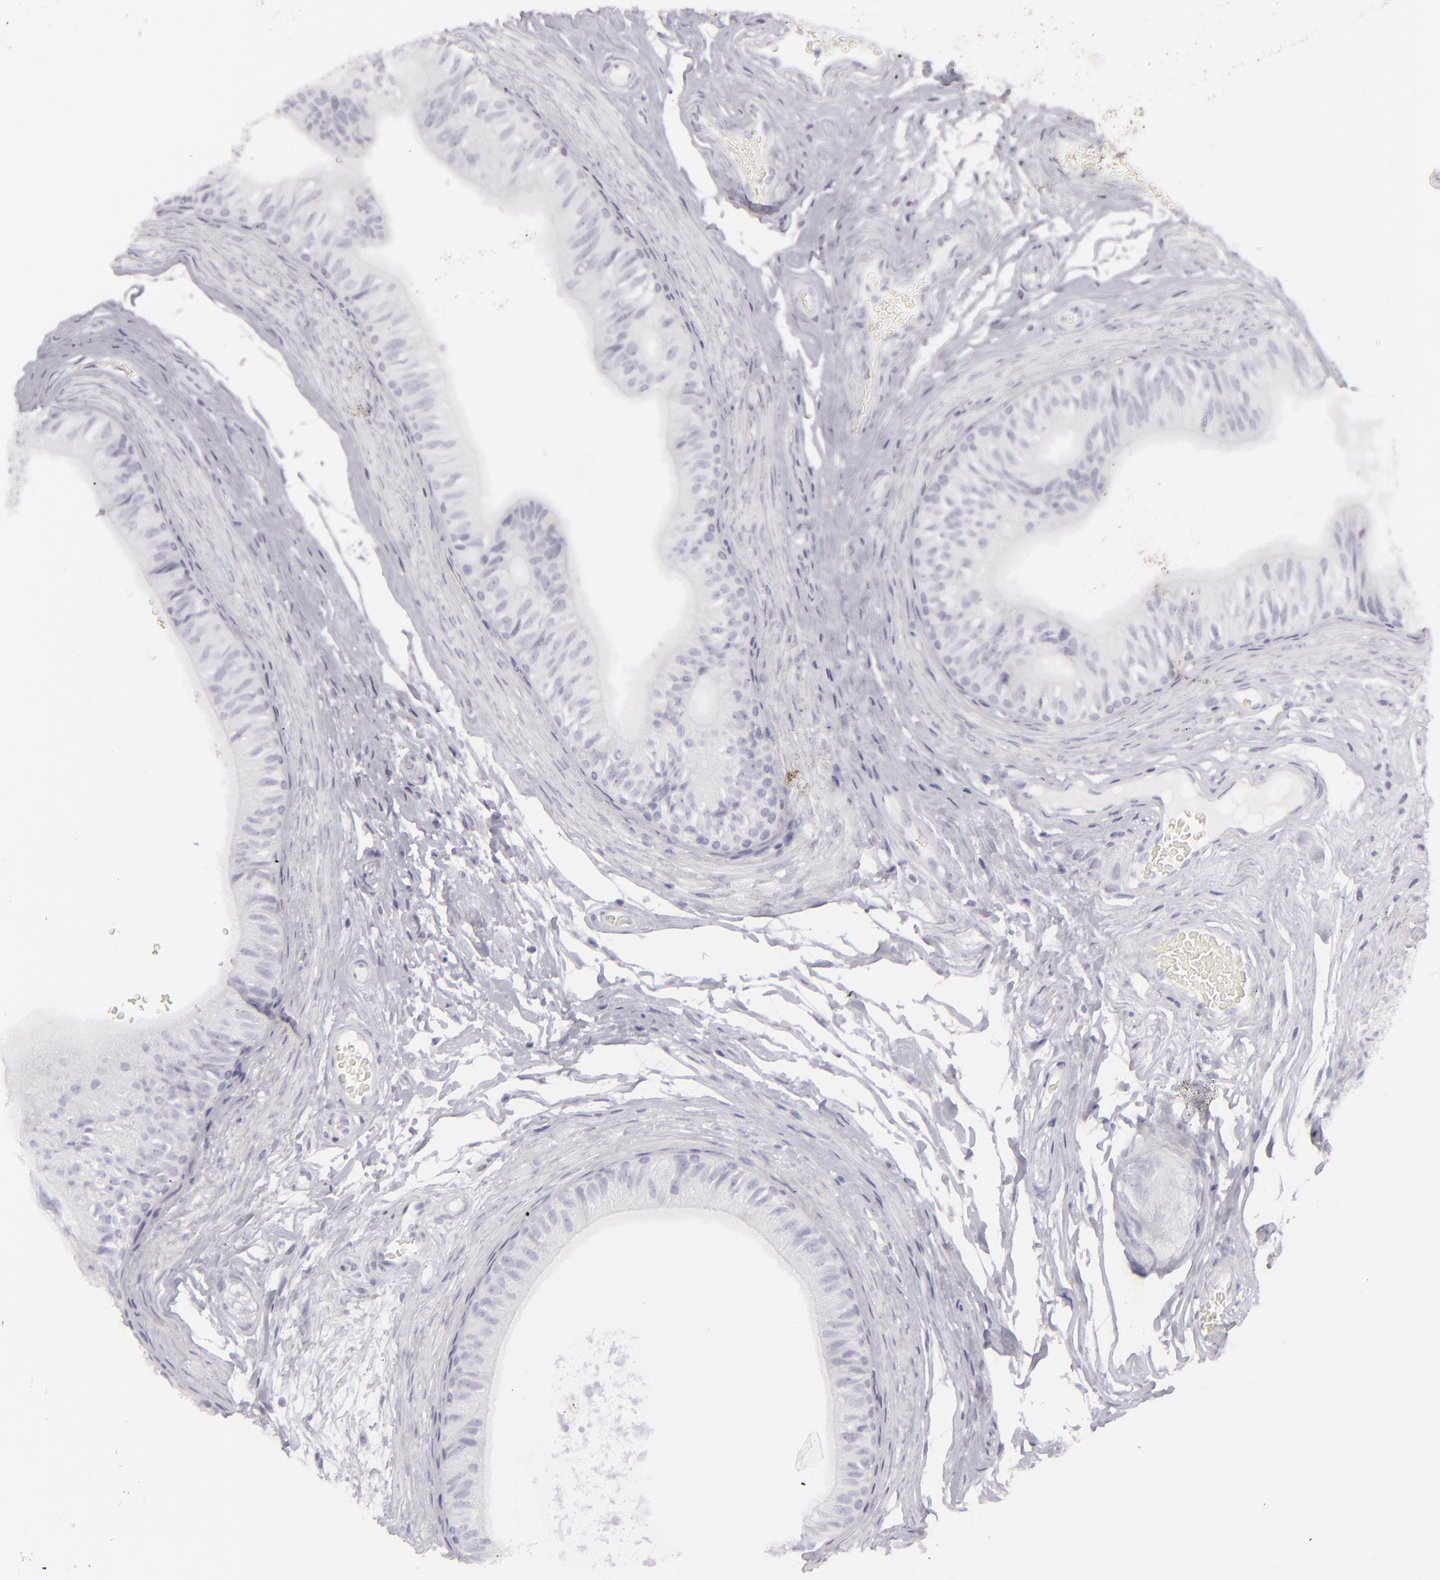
{"staining": {"intensity": "negative", "quantity": "none", "location": "none"}, "tissue": "epididymis", "cell_type": "Glandular cells", "image_type": "normal", "snomed": [{"axis": "morphology", "description": "Normal tissue, NOS"}, {"axis": "topography", "description": "Testis"}, {"axis": "topography", "description": "Epididymis"}], "caption": "Immunohistochemistry micrograph of normal epididymis stained for a protein (brown), which shows no expression in glandular cells.", "gene": "FLG", "patient": {"sex": "male", "age": 36}}